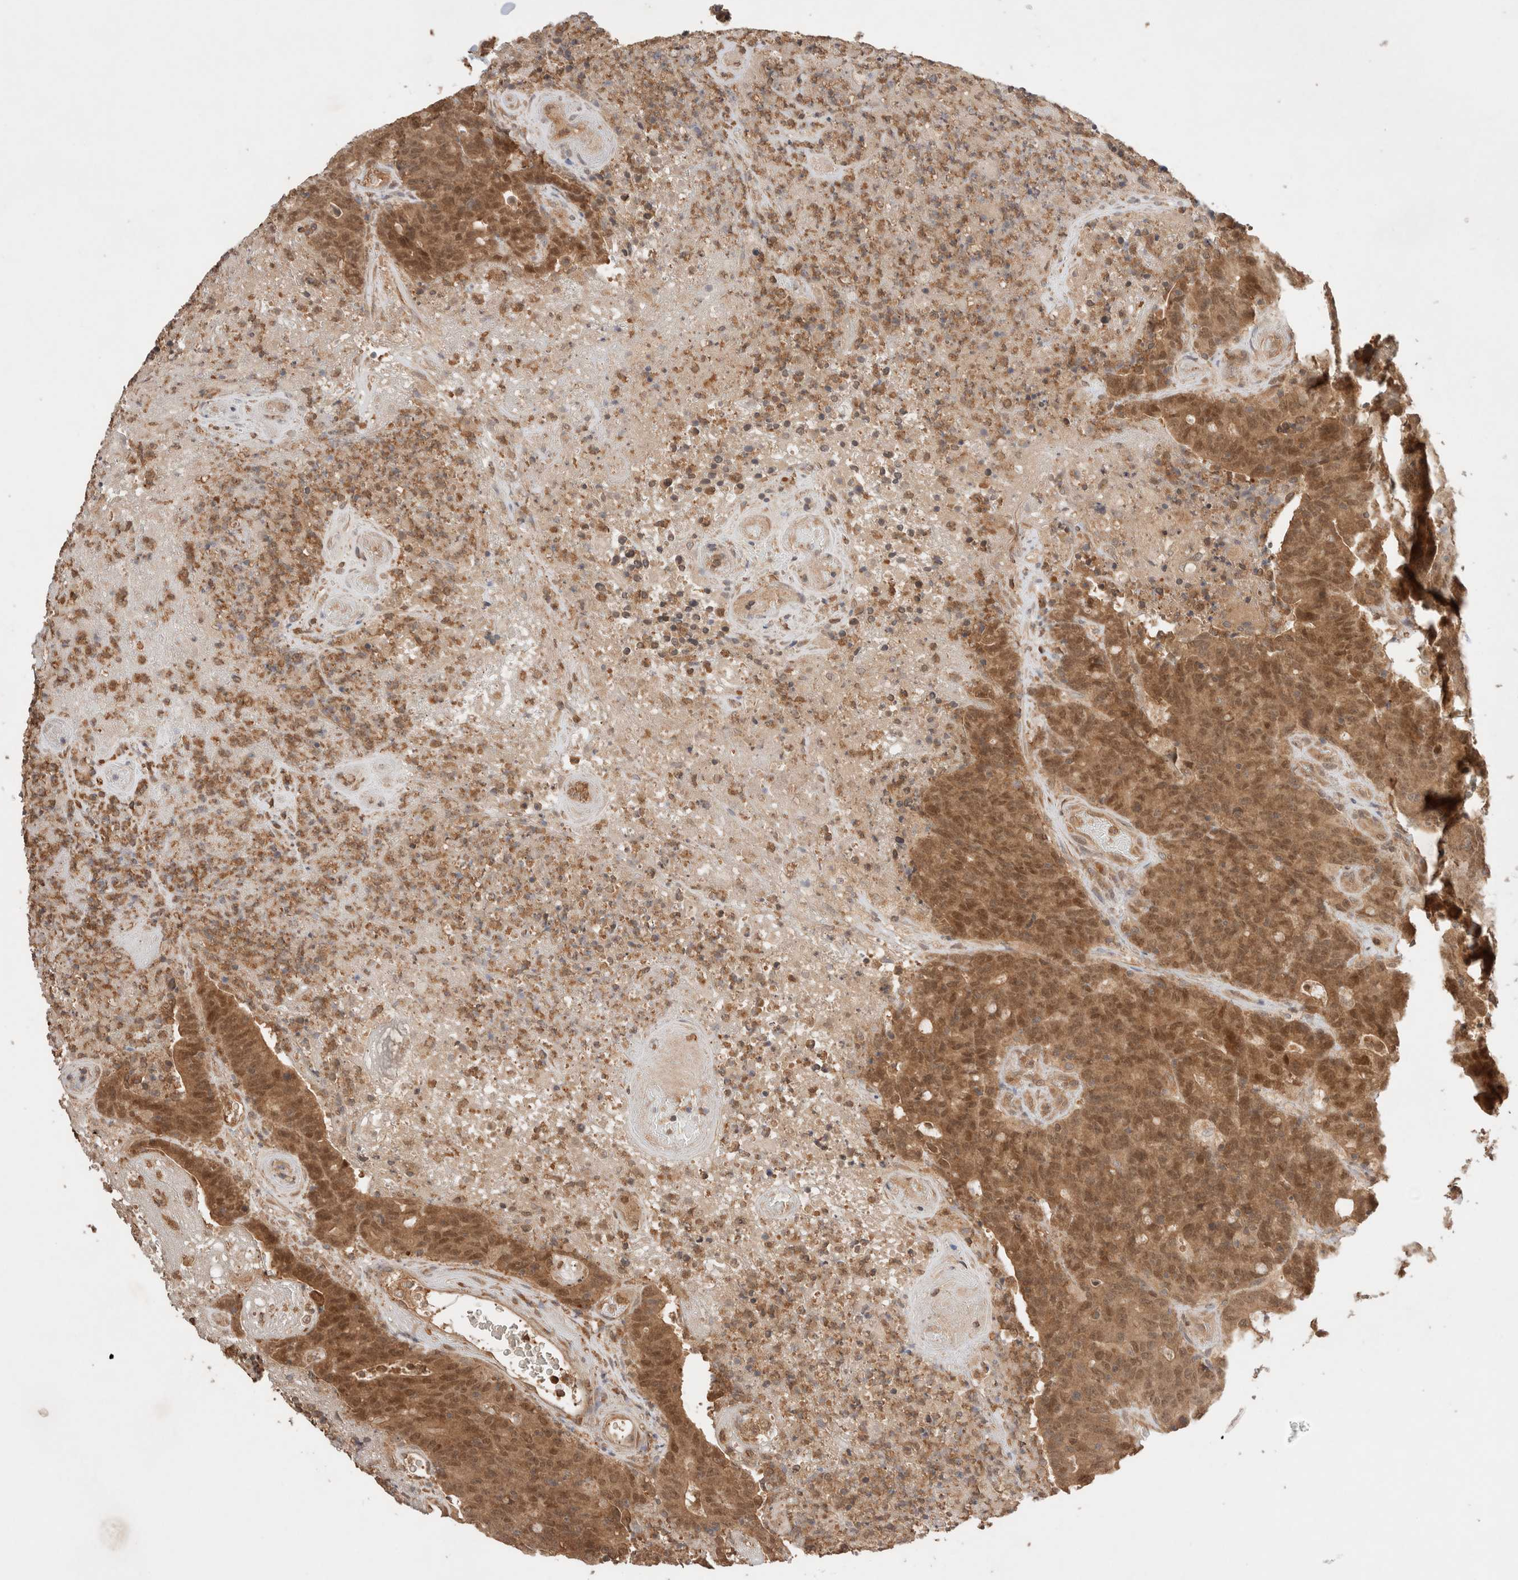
{"staining": {"intensity": "moderate", "quantity": ">75%", "location": "cytoplasmic/membranous,nuclear"}, "tissue": "colorectal cancer", "cell_type": "Tumor cells", "image_type": "cancer", "snomed": [{"axis": "morphology", "description": "Normal tissue, NOS"}, {"axis": "morphology", "description": "Adenocarcinoma, NOS"}, {"axis": "topography", "description": "Colon"}], "caption": "Human adenocarcinoma (colorectal) stained with a protein marker demonstrates moderate staining in tumor cells.", "gene": "CARNMT1", "patient": {"sex": "female", "age": 75}}